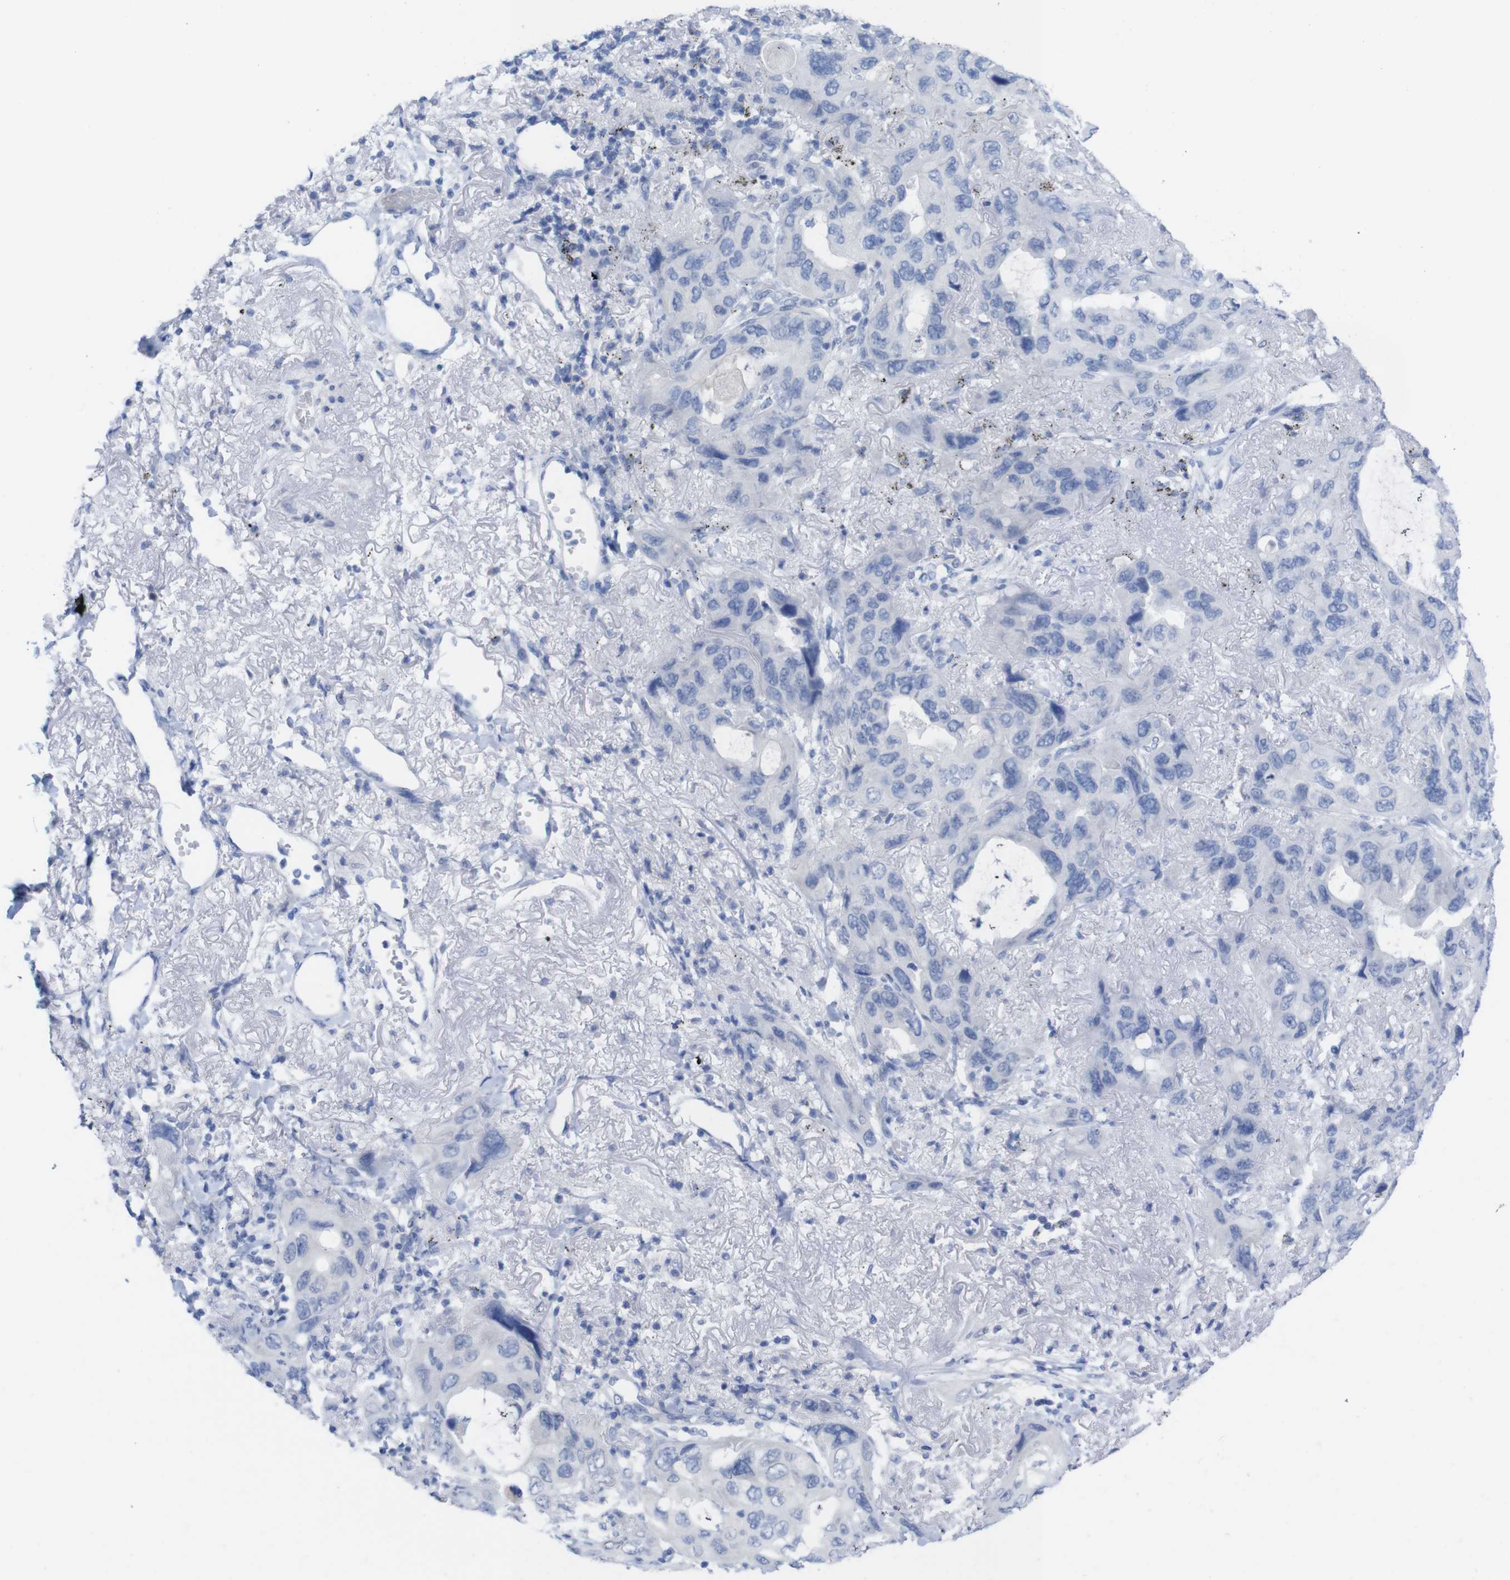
{"staining": {"intensity": "negative", "quantity": "none", "location": "none"}, "tissue": "lung cancer", "cell_type": "Tumor cells", "image_type": "cancer", "snomed": [{"axis": "morphology", "description": "Squamous cell carcinoma, NOS"}, {"axis": "topography", "description": "Lung"}], "caption": "Photomicrograph shows no protein expression in tumor cells of lung squamous cell carcinoma tissue.", "gene": "PNMA1", "patient": {"sex": "female", "age": 73}}